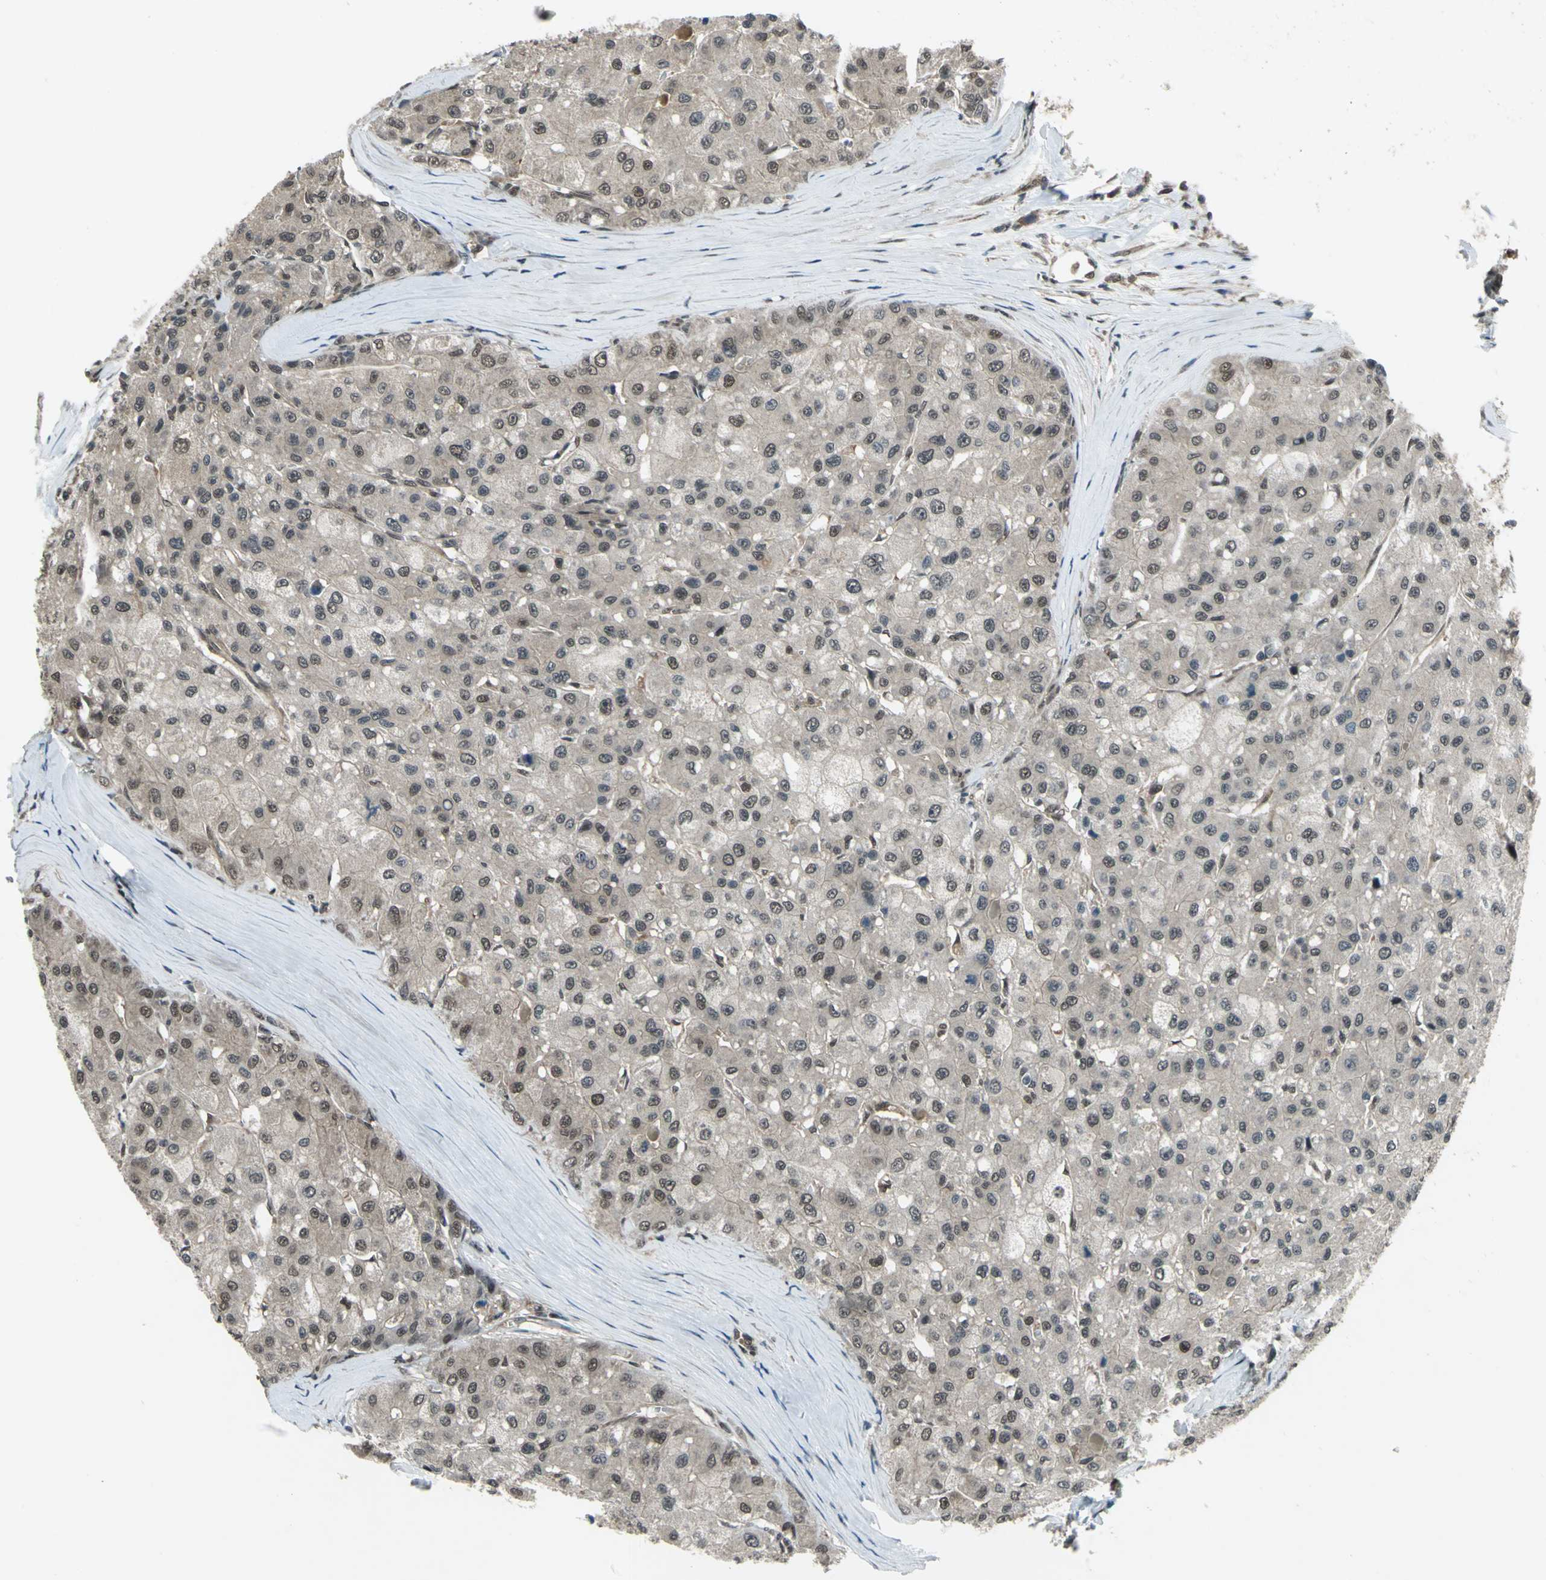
{"staining": {"intensity": "weak", "quantity": "25%-75%", "location": "cytoplasmic/membranous,nuclear"}, "tissue": "liver cancer", "cell_type": "Tumor cells", "image_type": "cancer", "snomed": [{"axis": "morphology", "description": "Carcinoma, Hepatocellular, NOS"}, {"axis": "topography", "description": "Liver"}], "caption": "IHC staining of liver cancer (hepatocellular carcinoma), which displays low levels of weak cytoplasmic/membranous and nuclear positivity in approximately 25%-75% of tumor cells indicating weak cytoplasmic/membranous and nuclear protein expression. The staining was performed using DAB (3,3'-diaminobenzidine) (brown) for protein detection and nuclei were counterstained in hematoxylin (blue).", "gene": "COPS5", "patient": {"sex": "male", "age": 80}}